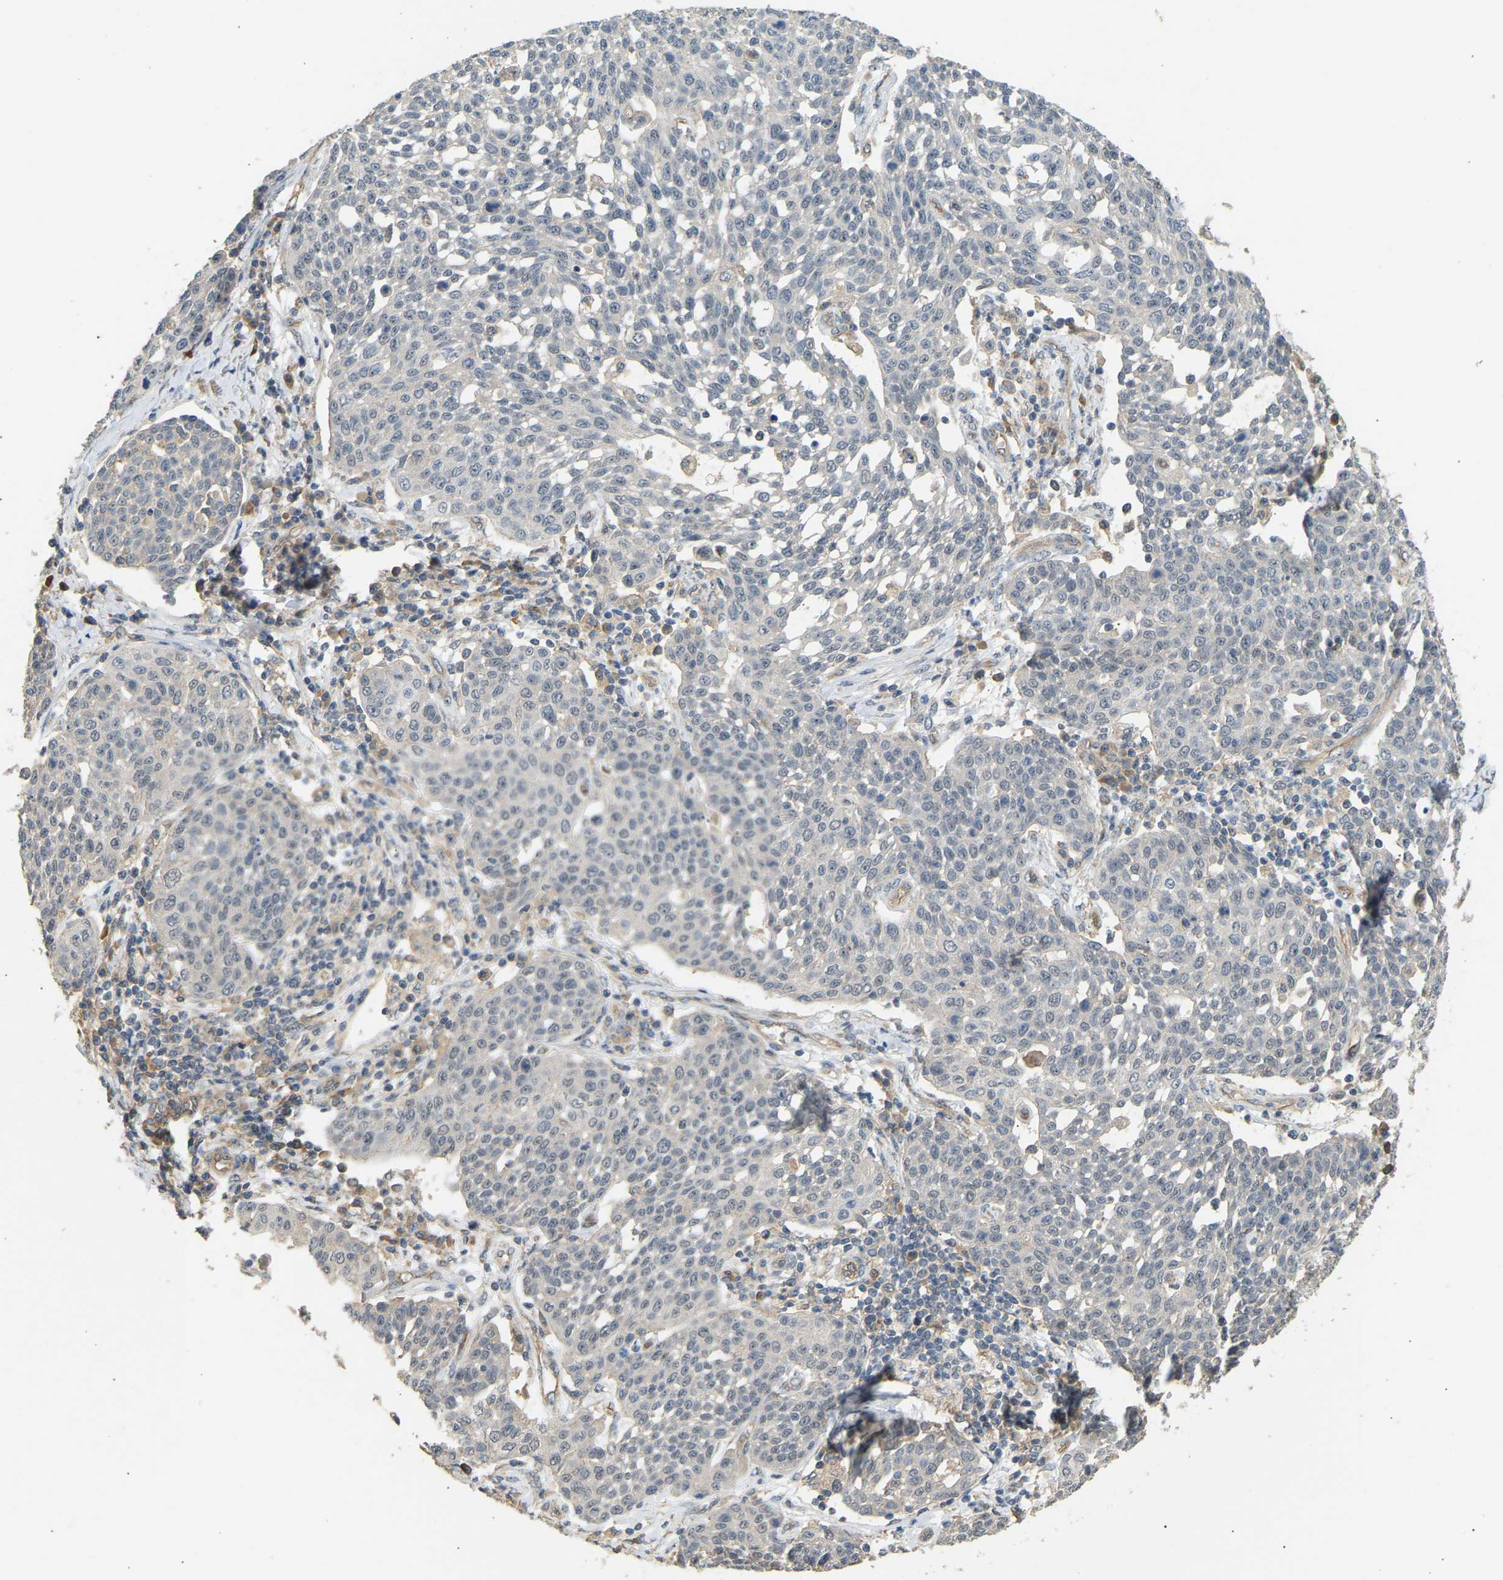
{"staining": {"intensity": "negative", "quantity": "none", "location": "none"}, "tissue": "cervical cancer", "cell_type": "Tumor cells", "image_type": "cancer", "snomed": [{"axis": "morphology", "description": "Squamous cell carcinoma, NOS"}, {"axis": "topography", "description": "Cervix"}], "caption": "IHC micrograph of cervical cancer (squamous cell carcinoma) stained for a protein (brown), which reveals no positivity in tumor cells. The staining was performed using DAB (3,3'-diaminobenzidine) to visualize the protein expression in brown, while the nuclei were stained in blue with hematoxylin (Magnification: 20x).", "gene": "RGL1", "patient": {"sex": "female", "age": 34}}